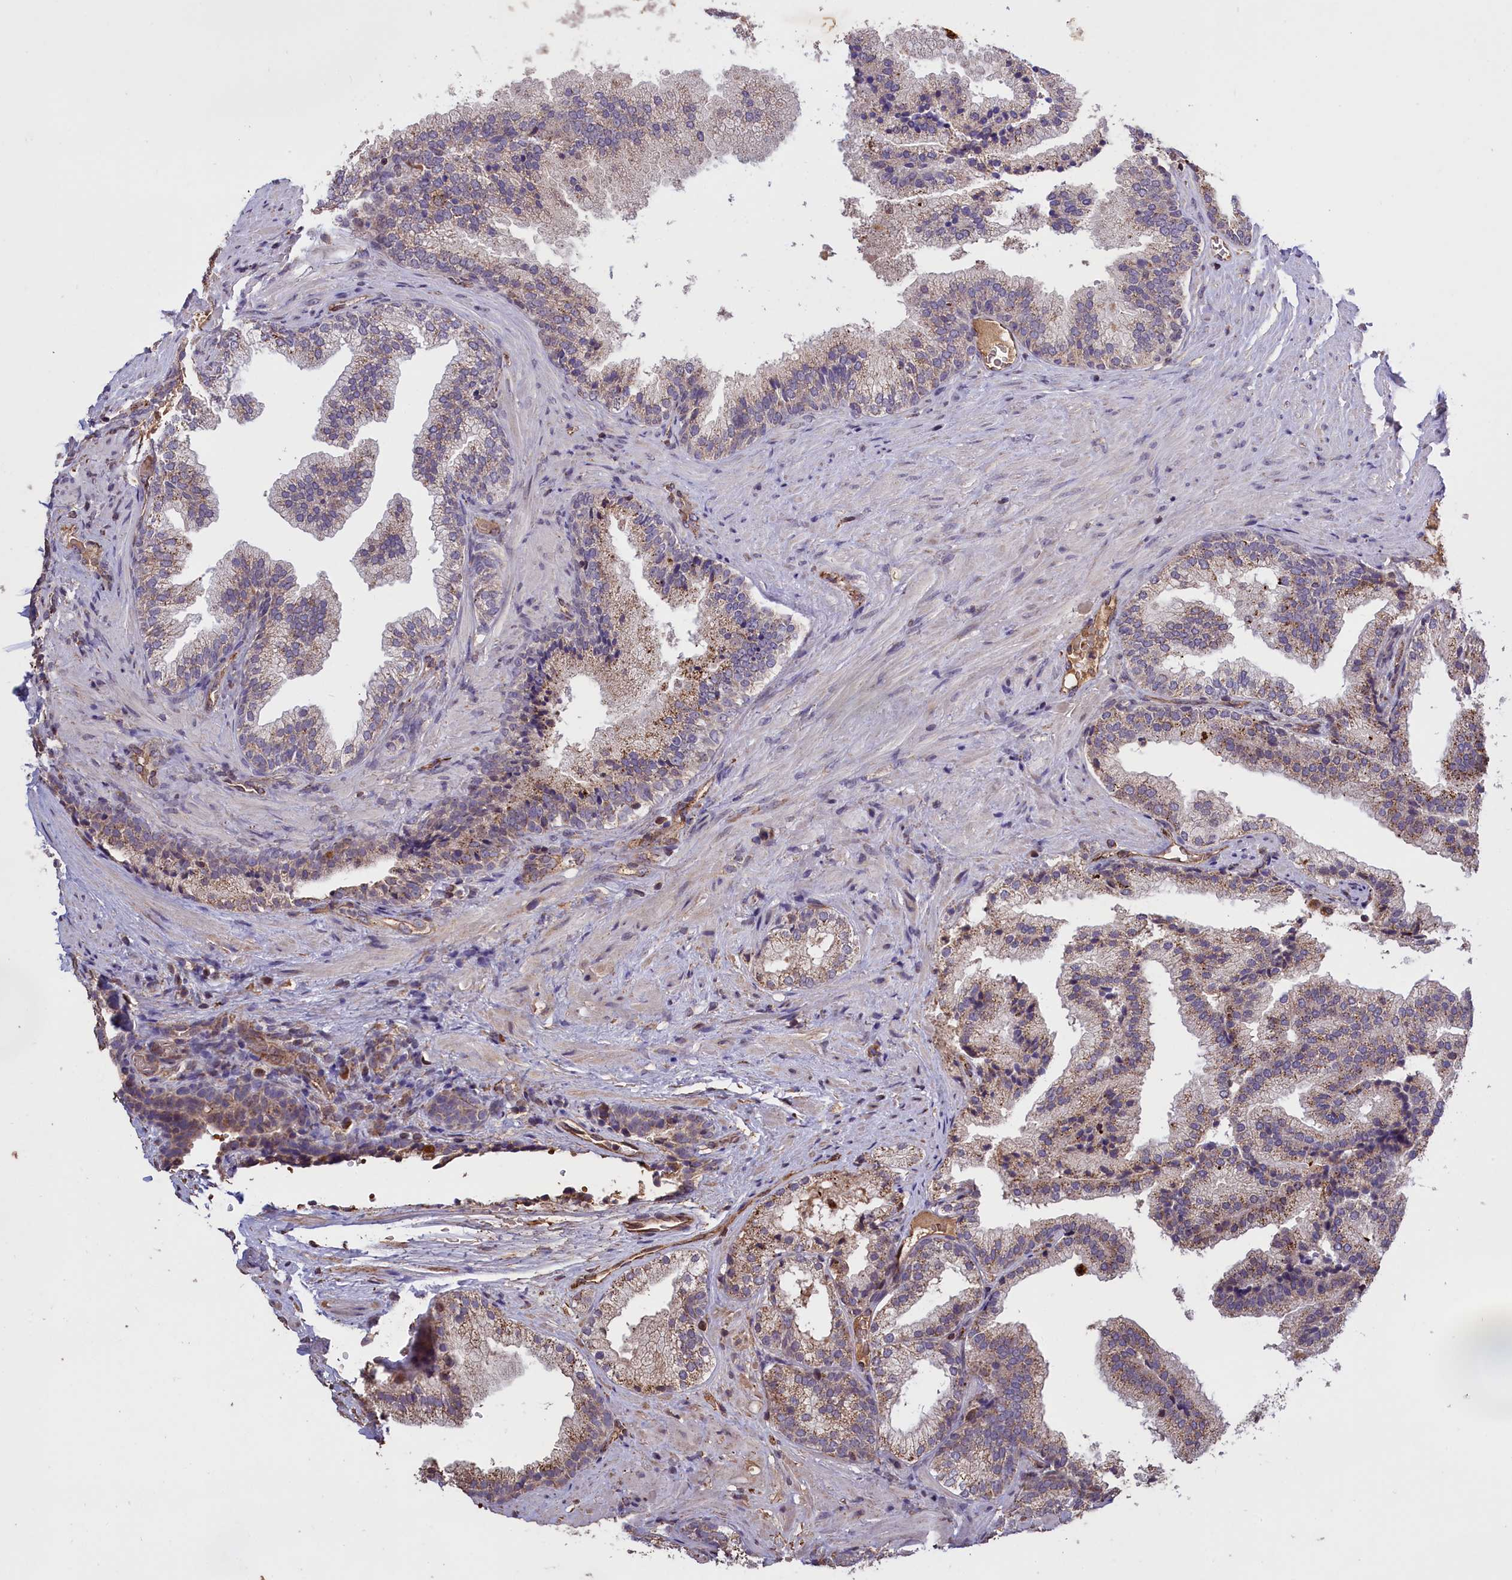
{"staining": {"intensity": "moderate", "quantity": "25%-75%", "location": "cytoplasmic/membranous"}, "tissue": "prostate", "cell_type": "Glandular cells", "image_type": "normal", "snomed": [{"axis": "morphology", "description": "Normal tissue, NOS"}, {"axis": "topography", "description": "Prostate"}], "caption": "Immunohistochemistry (IHC) (DAB) staining of benign prostate demonstrates moderate cytoplasmic/membranous protein positivity in approximately 25%-75% of glandular cells.", "gene": "CLRN2", "patient": {"sex": "male", "age": 76}}